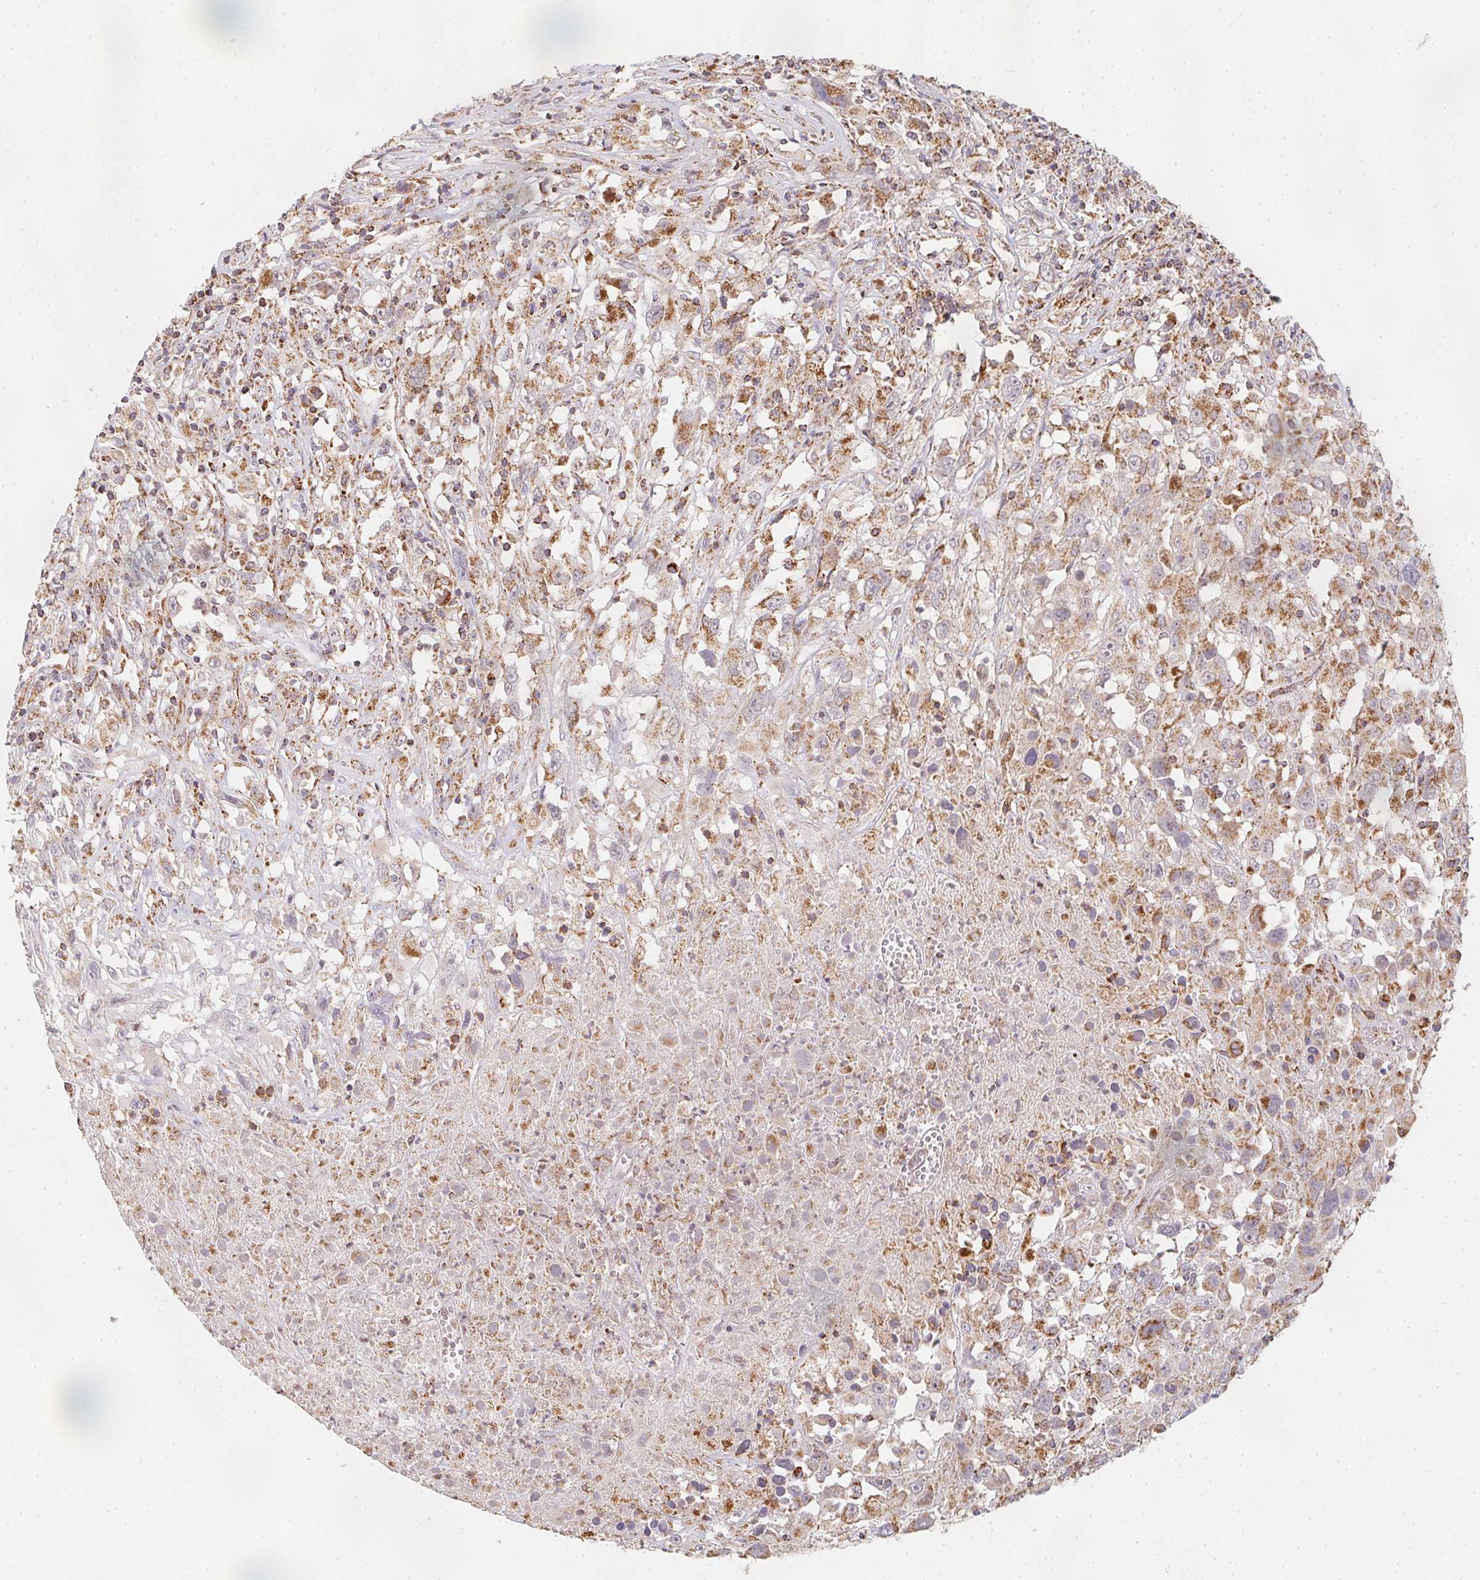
{"staining": {"intensity": "moderate", "quantity": "25%-75%", "location": "cytoplasmic/membranous"}, "tissue": "melanoma", "cell_type": "Tumor cells", "image_type": "cancer", "snomed": [{"axis": "morphology", "description": "Malignant melanoma, Metastatic site"}, {"axis": "topography", "description": "Soft tissue"}], "caption": "Protein staining shows moderate cytoplasmic/membranous staining in about 25%-75% of tumor cells in malignant melanoma (metastatic site).", "gene": "NDUFS6", "patient": {"sex": "male", "age": 50}}